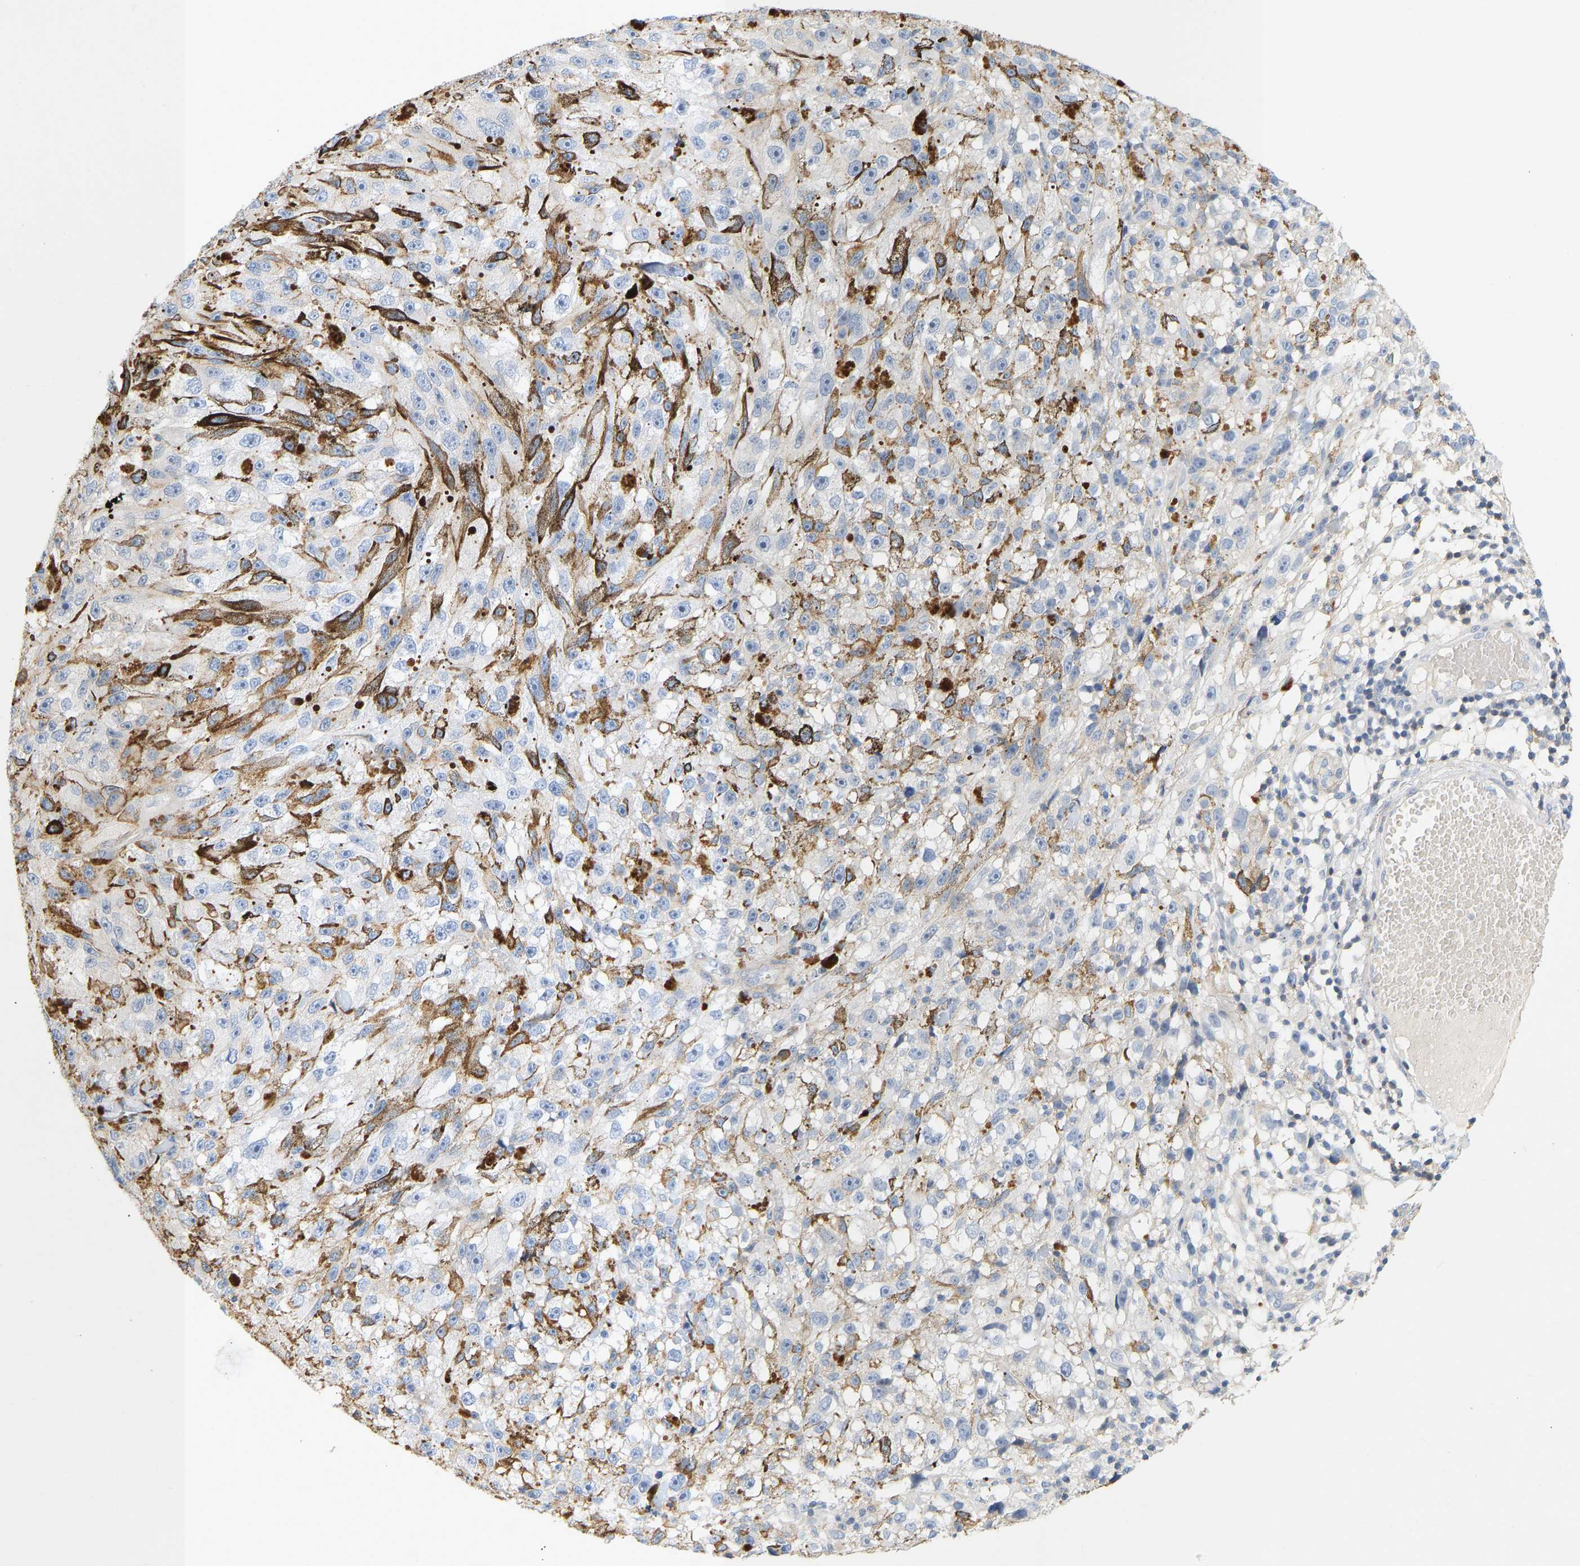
{"staining": {"intensity": "moderate", "quantity": "<25%", "location": "cytoplasmic/membranous"}, "tissue": "melanoma", "cell_type": "Tumor cells", "image_type": "cancer", "snomed": [{"axis": "morphology", "description": "Malignant melanoma, NOS"}, {"axis": "topography", "description": "Skin"}], "caption": "Human malignant melanoma stained with a protein marker demonstrates moderate staining in tumor cells.", "gene": "BVES", "patient": {"sex": "female", "age": 104}}